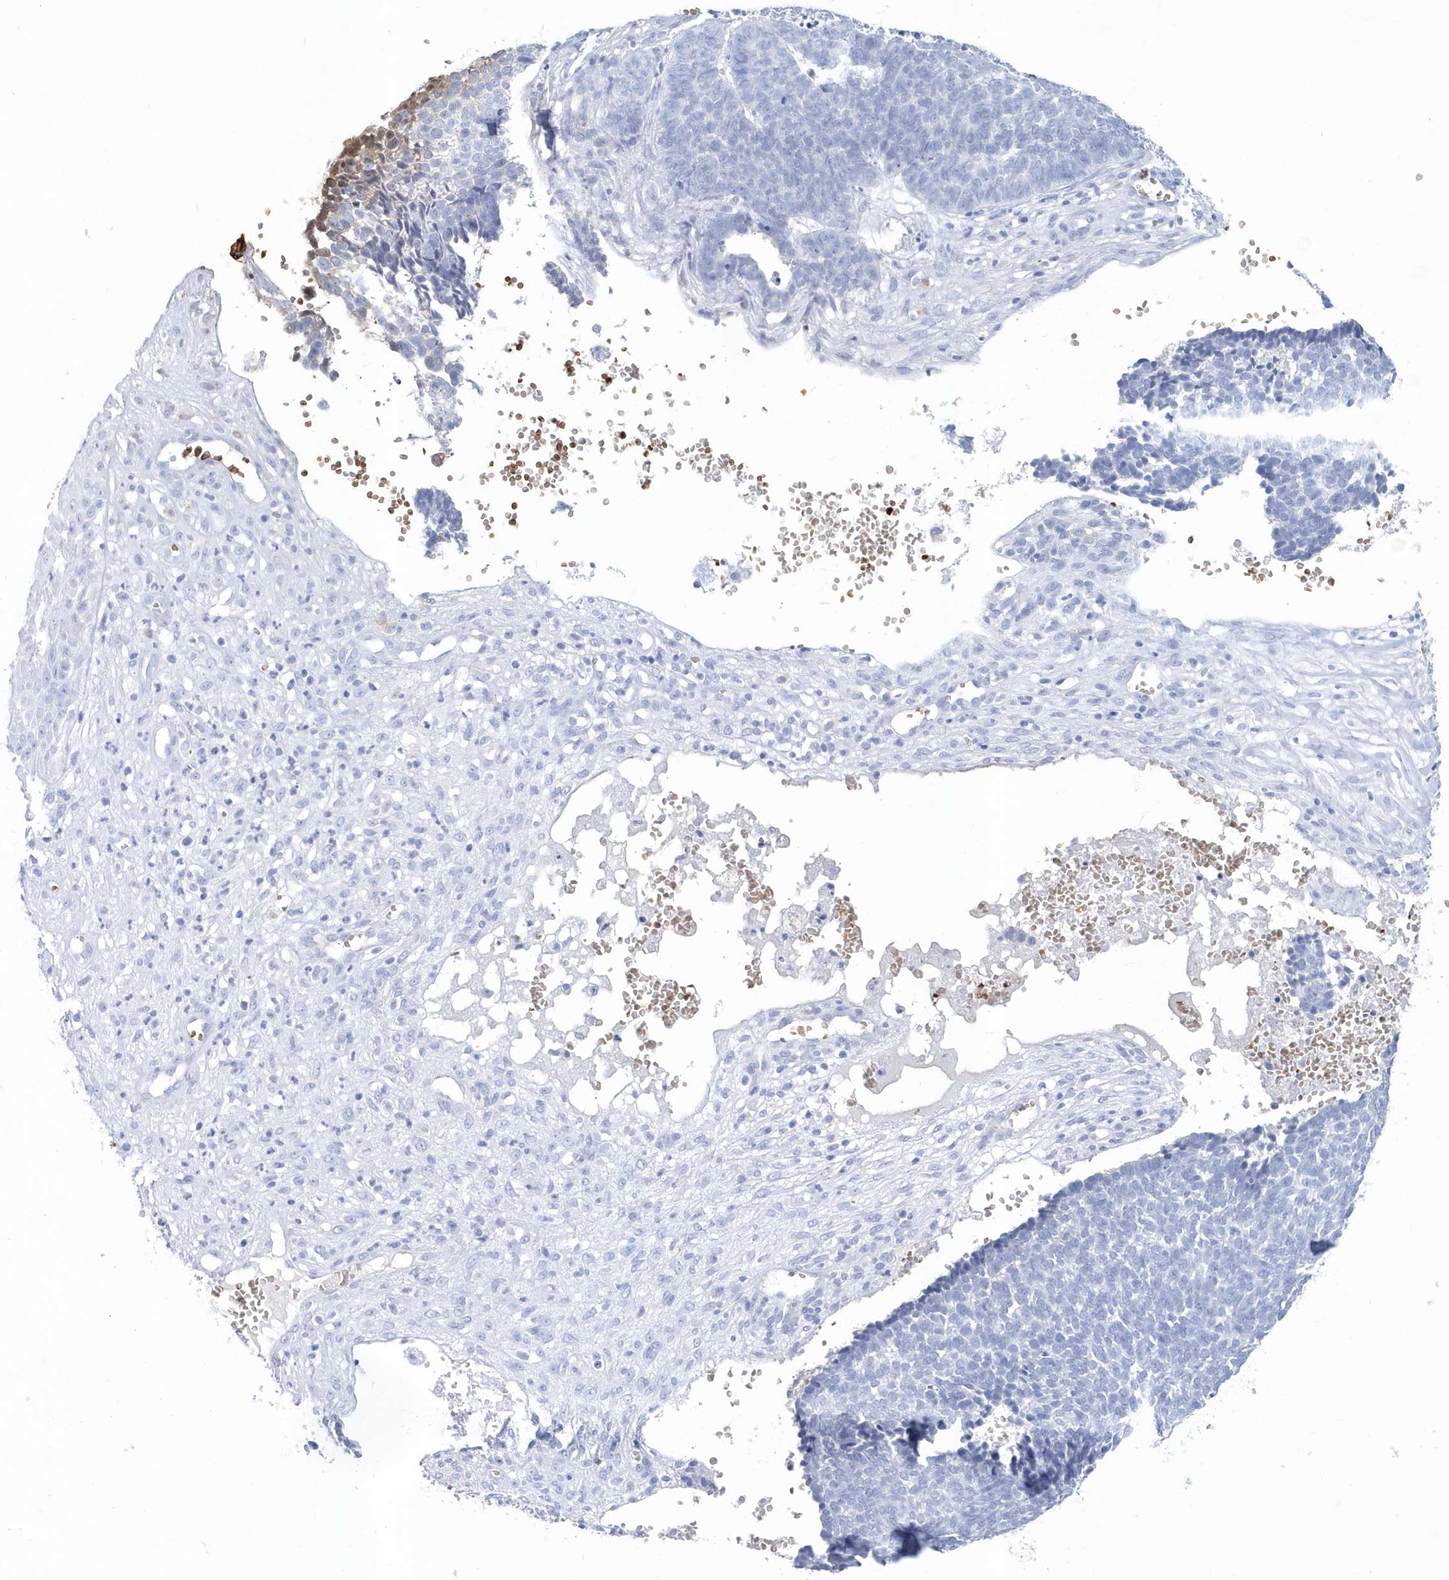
{"staining": {"intensity": "negative", "quantity": "none", "location": "none"}, "tissue": "skin cancer", "cell_type": "Tumor cells", "image_type": "cancer", "snomed": [{"axis": "morphology", "description": "Basal cell carcinoma"}, {"axis": "topography", "description": "Skin"}], "caption": "Skin cancer (basal cell carcinoma) stained for a protein using immunohistochemistry (IHC) reveals no staining tumor cells.", "gene": "HBA2", "patient": {"sex": "male", "age": 84}}